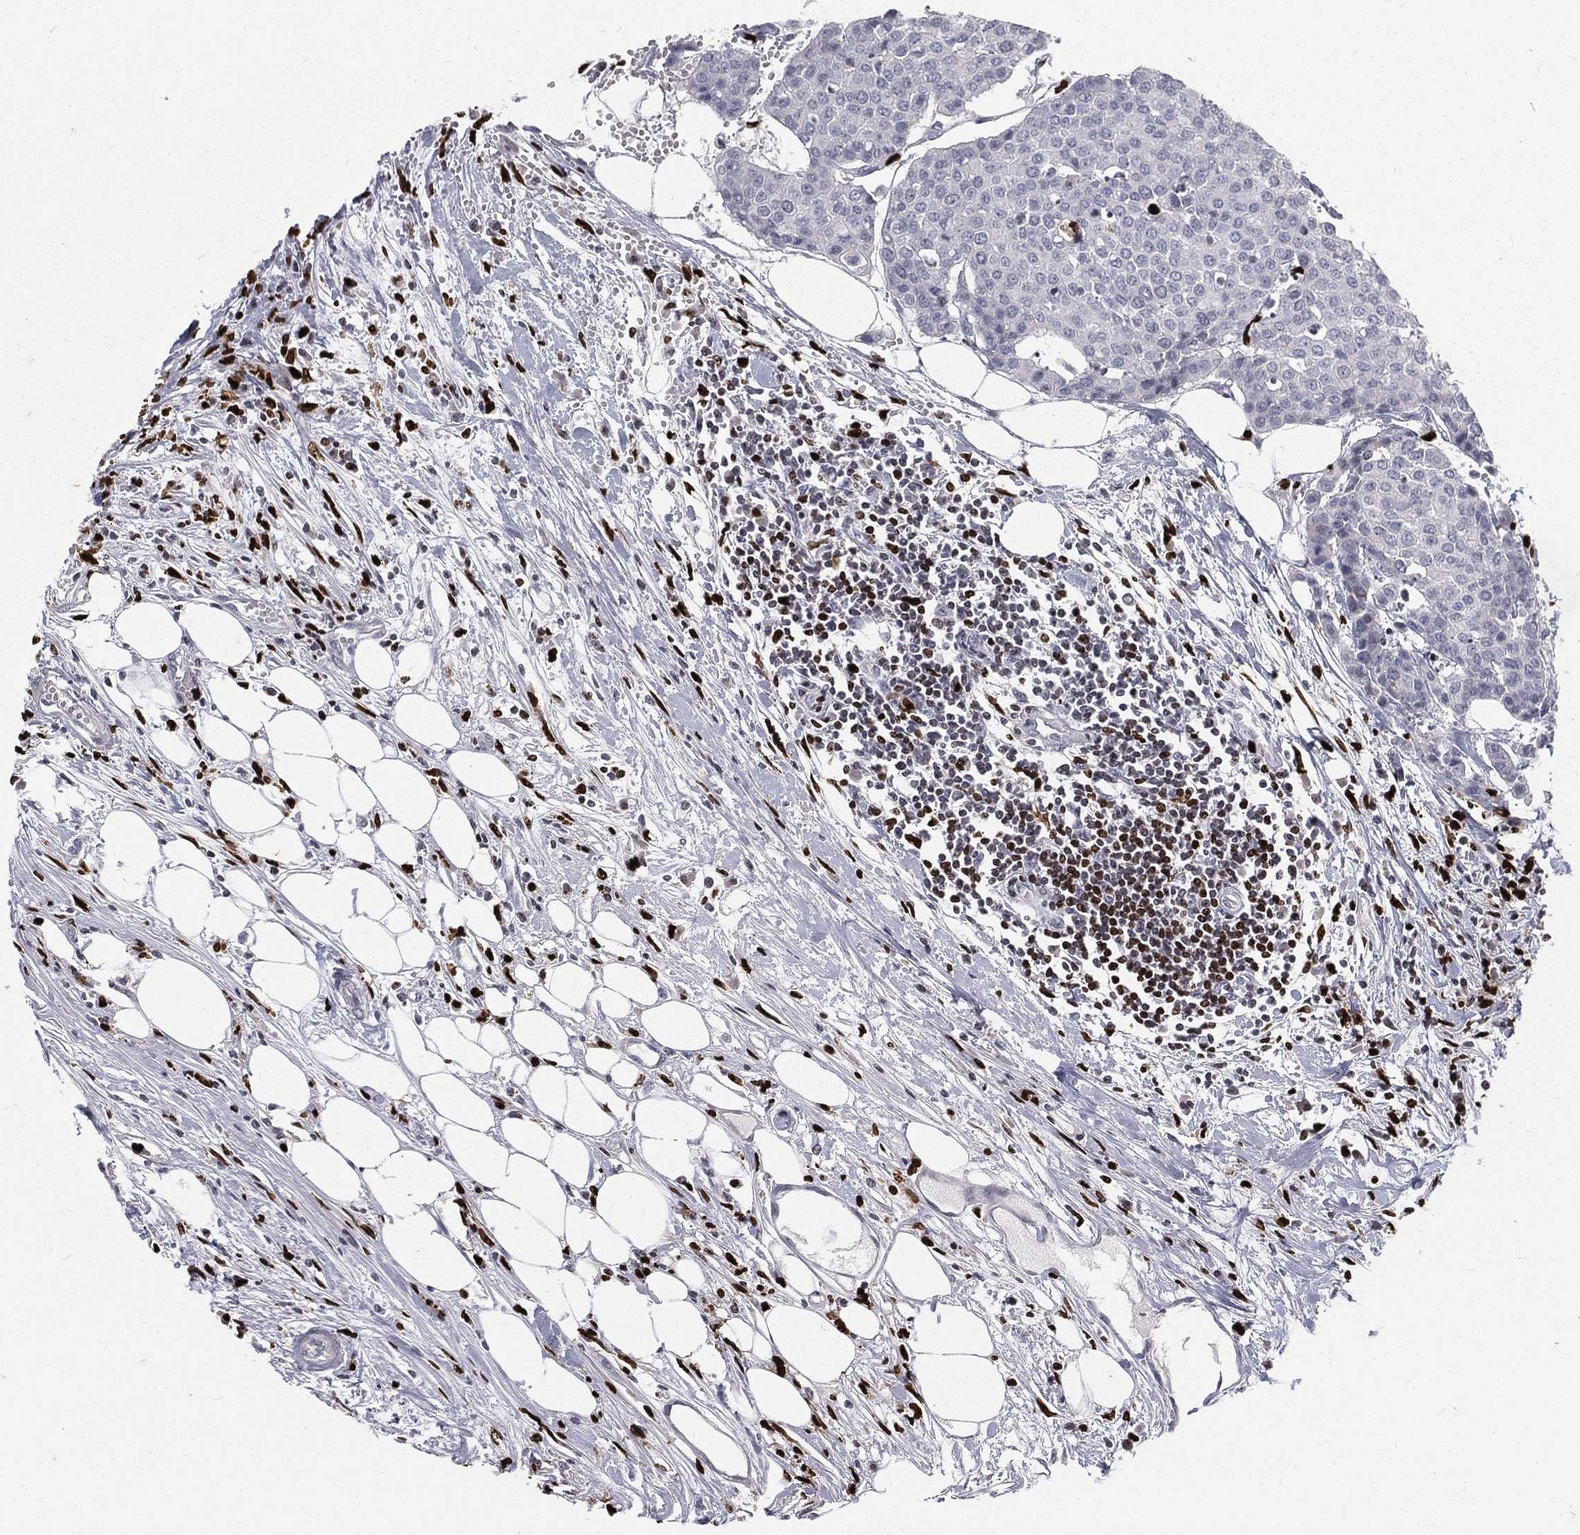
{"staining": {"intensity": "negative", "quantity": "none", "location": "none"}, "tissue": "carcinoid", "cell_type": "Tumor cells", "image_type": "cancer", "snomed": [{"axis": "morphology", "description": "Carcinoid, malignant, NOS"}, {"axis": "topography", "description": "Colon"}], "caption": "Protein analysis of malignant carcinoid demonstrates no significant expression in tumor cells.", "gene": "MNDA", "patient": {"sex": "male", "age": 81}}